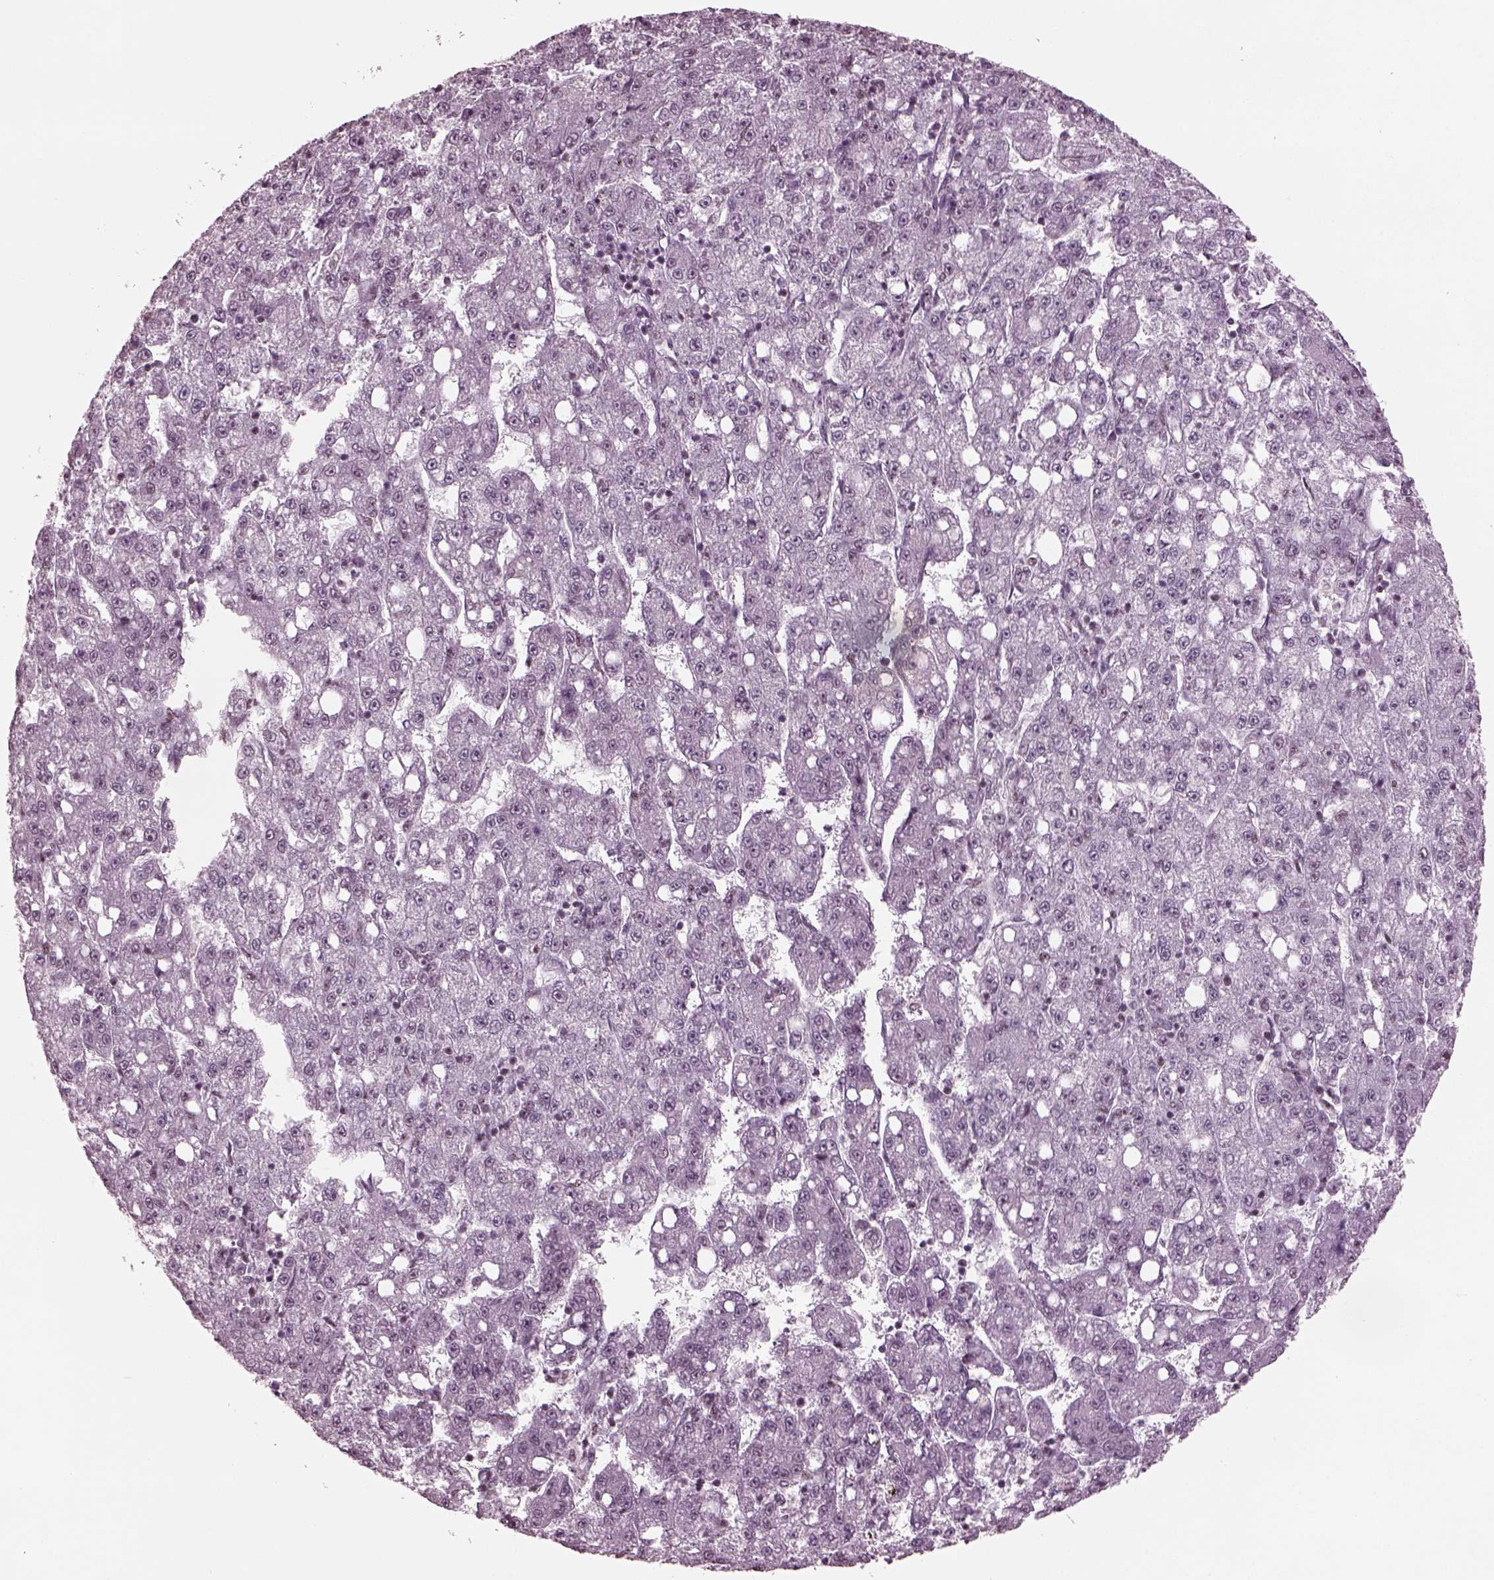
{"staining": {"intensity": "negative", "quantity": "none", "location": "none"}, "tissue": "liver cancer", "cell_type": "Tumor cells", "image_type": "cancer", "snomed": [{"axis": "morphology", "description": "Carcinoma, Hepatocellular, NOS"}, {"axis": "topography", "description": "Liver"}], "caption": "Immunohistochemistry (IHC) of liver hepatocellular carcinoma displays no expression in tumor cells.", "gene": "RUVBL2", "patient": {"sex": "female", "age": 65}}